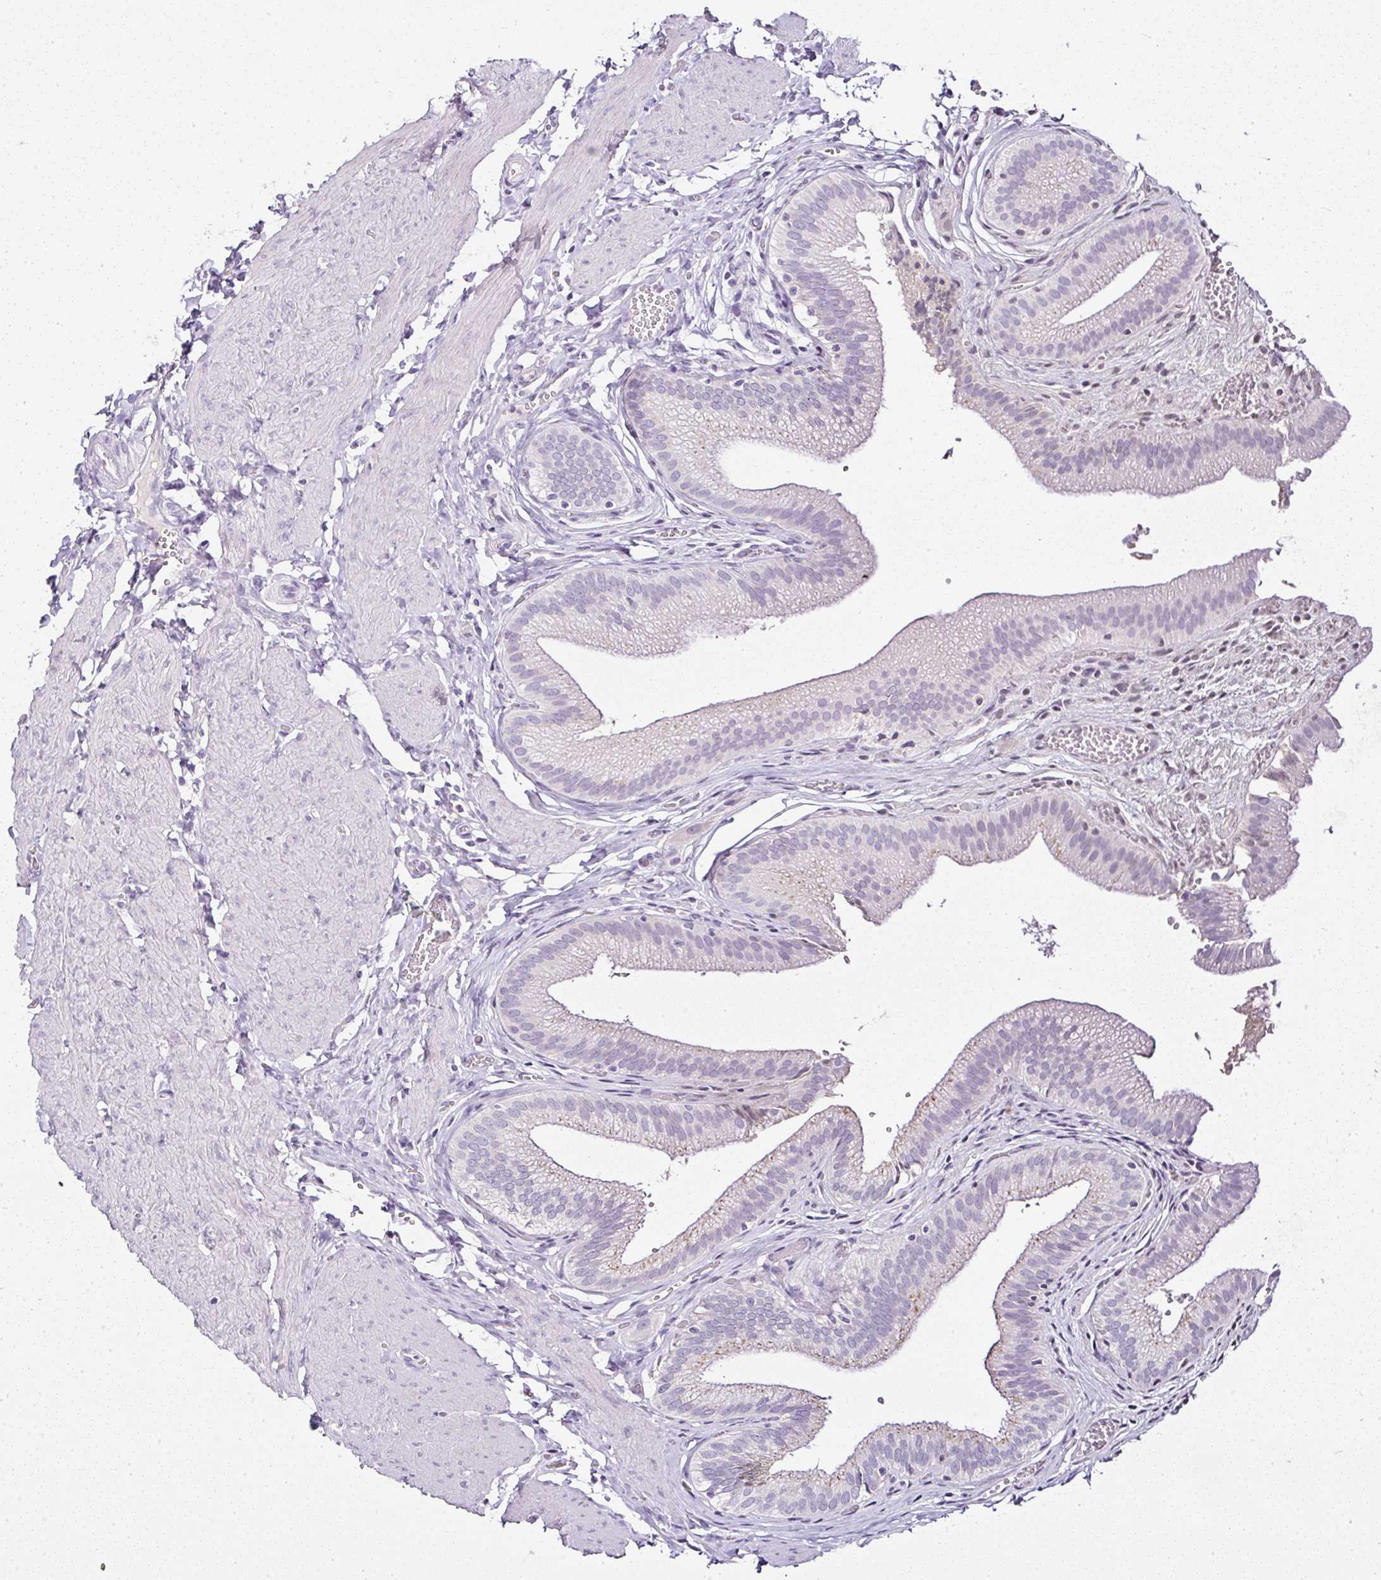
{"staining": {"intensity": "negative", "quantity": "none", "location": "none"}, "tissue": "gallbladder", "cell_type": "Glandular cells", "image_type": "normal", "snomed": [{"axis": "morphology", "description": "Normal tissue, NOS"}, {"axis": "topography", "description": "Gallbladder"}, {"axis": "topography", "description": "Peripheral nerve tissue"}], "caption": "The histopathology image exhibits no significant expression in glandular cells of gallbladder. (Stains: DAB (3,3'-diaminobenzidine) immunohistochemistry (IHC) with hematoxylin counter stain, Microscopy: brightfield microscopy at high magnification).", "gene": "SERPINB3", "patient": {"sex": "male", "age": 17}}